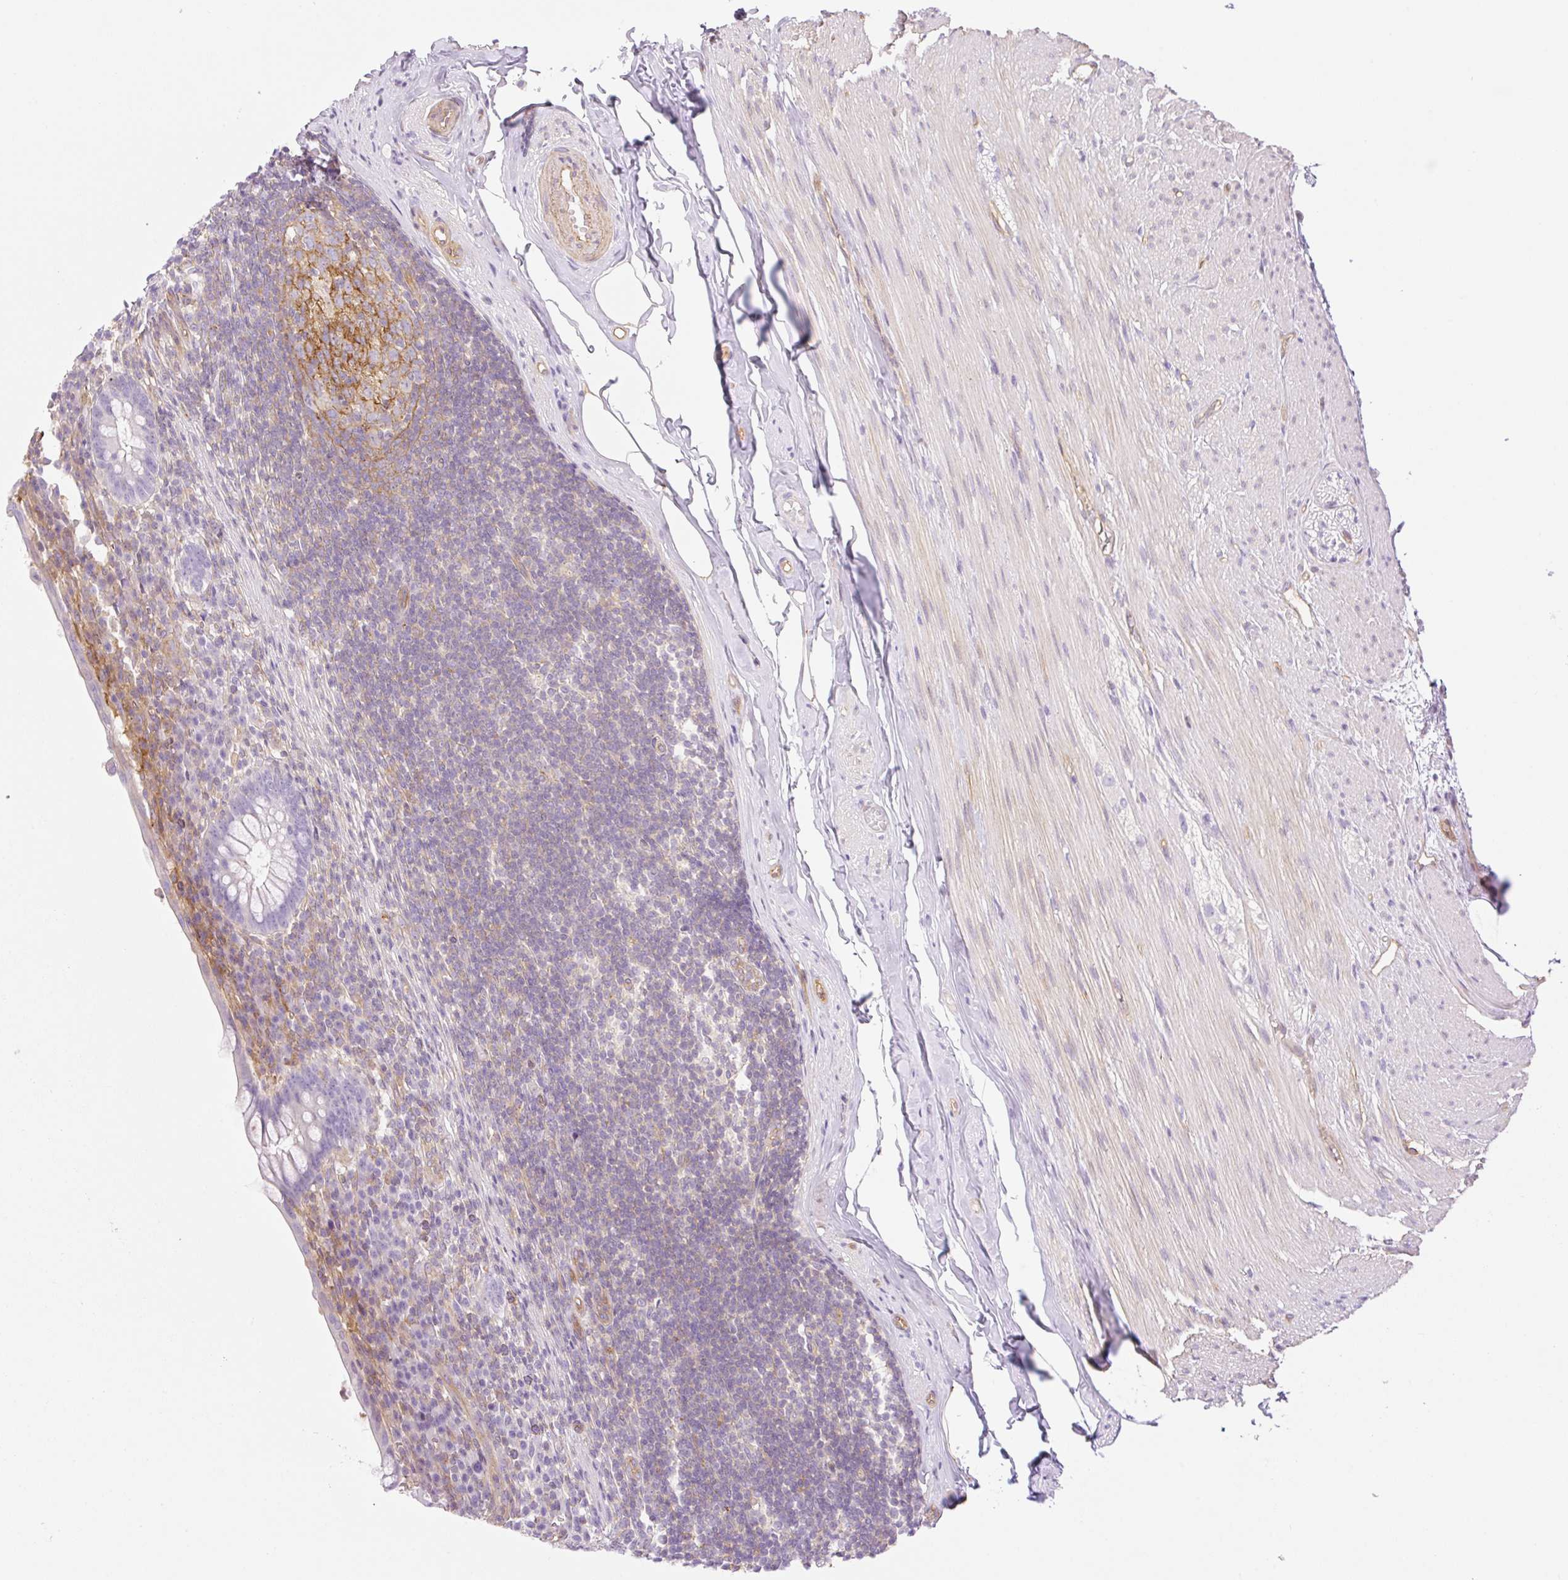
{"staining": {"intensity": "negative", "quantity": "none", "location": "none"}, "tissue": "appendix", "cell_type": "Glandular cells", "image_type": "normal", "snomed": [{"axis": "morphology", "description": "Normal tissue, NOS"}, {"axis": "topography", "description": "Appendix"}], "caption": "Protein analysis of unremarkable appendix exhibits no significant expression in glandular cells.", "gene": "EHD1", "patient": {"sex": "female", "age": 56}}